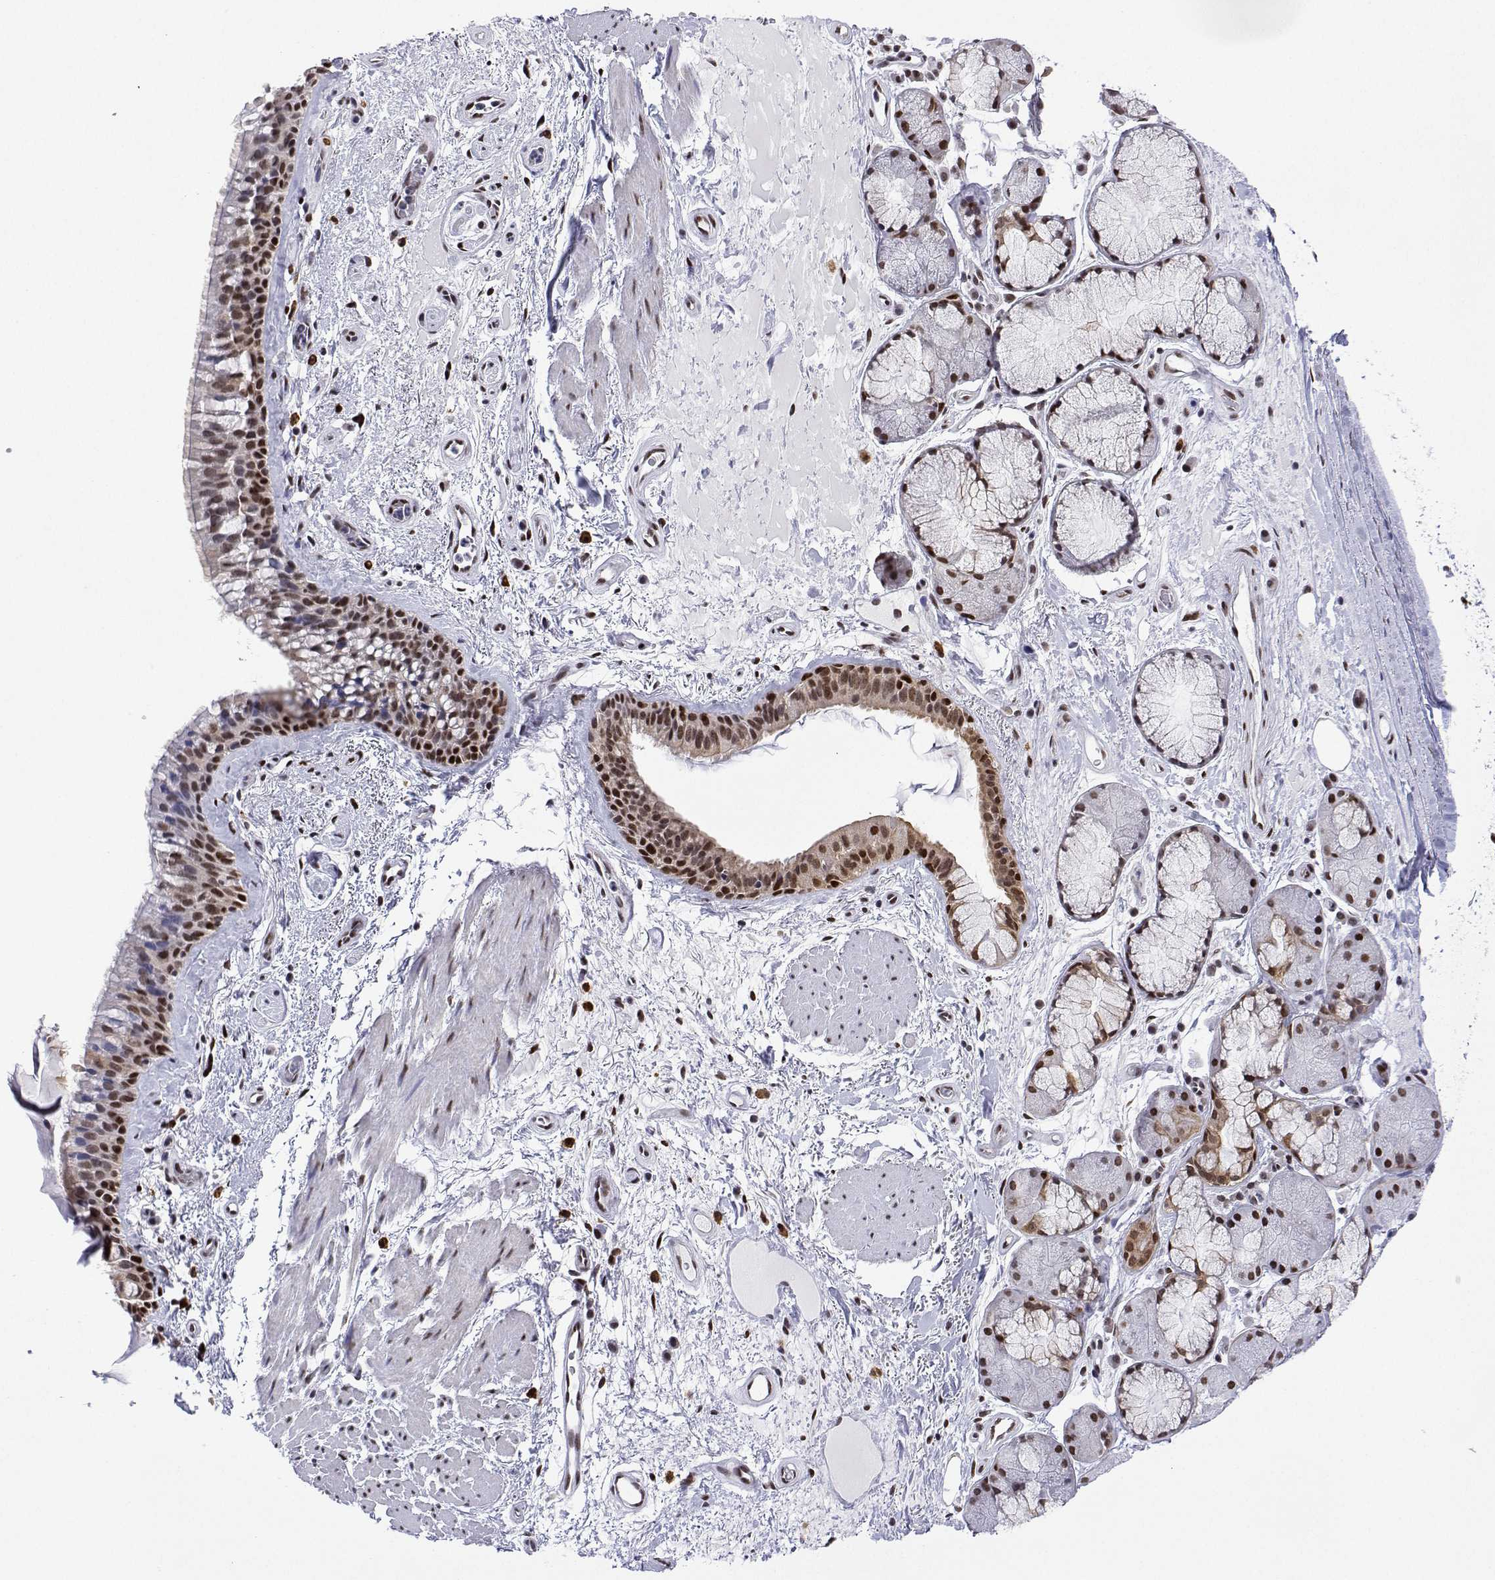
{"staining": {"intensity": "strong", "quantity": "25%-75%", "location": "nuclear"}, "tissue": "bronchus", "cell_type": "Respiratory epithelial cells", "image_type": "normal", "snomed": [{"axis": "morphology", "description": "Normal tissue, NOS"}, {"axis": "topography", "description": "Bronchus"}], "caption": "Immunohistochemistry image of benign human bronchus stained for a protein (brown), which reveals high levels of strong nuclear staining in approximately 25%-75% of respiratory epithelial cells.", "gene": "XPC", "patient": {"sex": "male", "age": 48}}